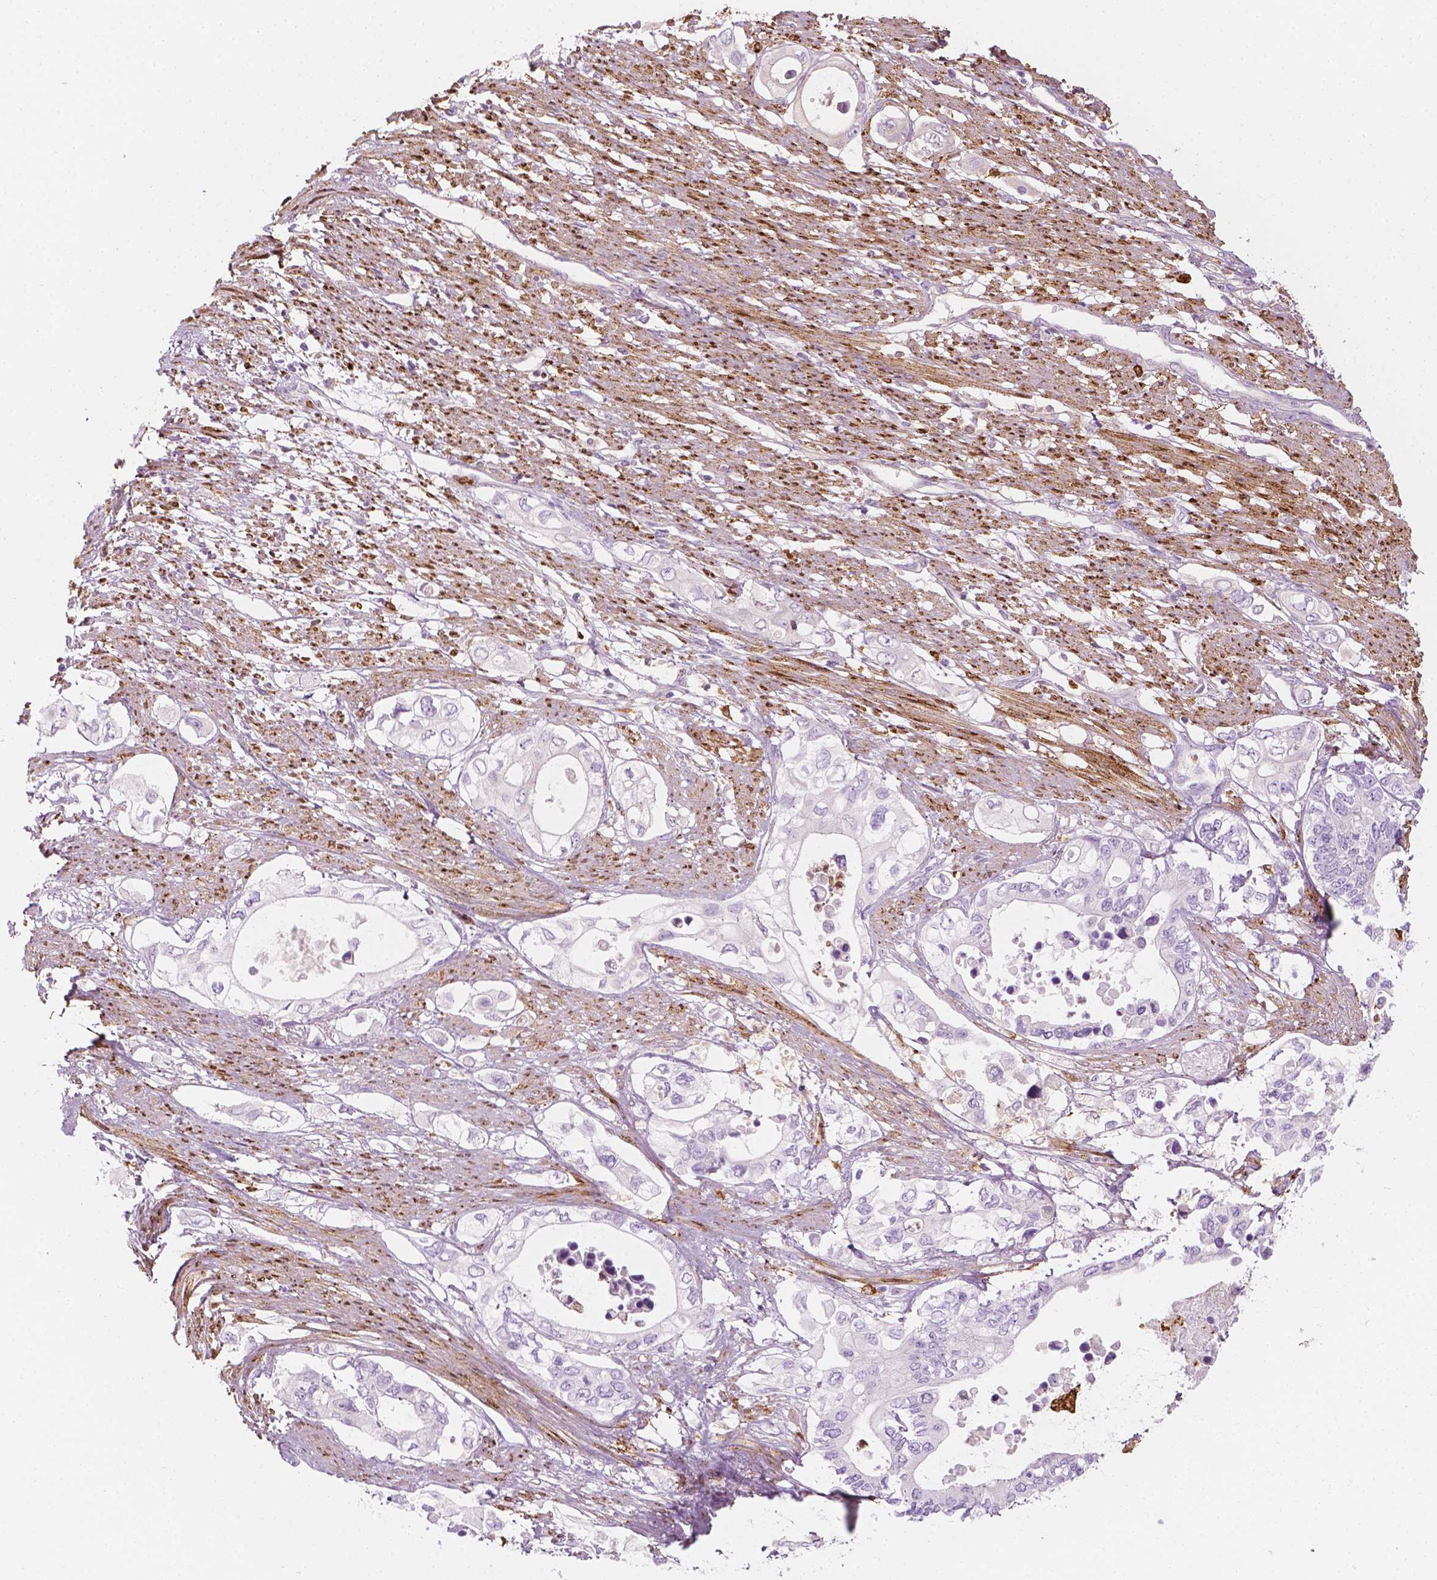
{"staining": {"intensity": "negative", "quantity": "none", "location": "none"}, "tissue": "pancreatic cancer", "cell_type": "Tumor cells", "image_type": "cancer", "snomed": [{"axis": "morphology", "description": "Adenocarcinoma, NOS"}, {"axis": "topography", "description": "Pancreas"}], "caption": "The immunohistochemistry (IHC) micrograph has no significant staining in tumor cells of pancreatic cancer tissue. The staining was performed using DAB to visualize the protein expression in brown, while the nuclei were stained in blue with hematoxylin (Magnification: 20x).", "gene": "CES1", "patient": {"sex": "female", "age": 63}}